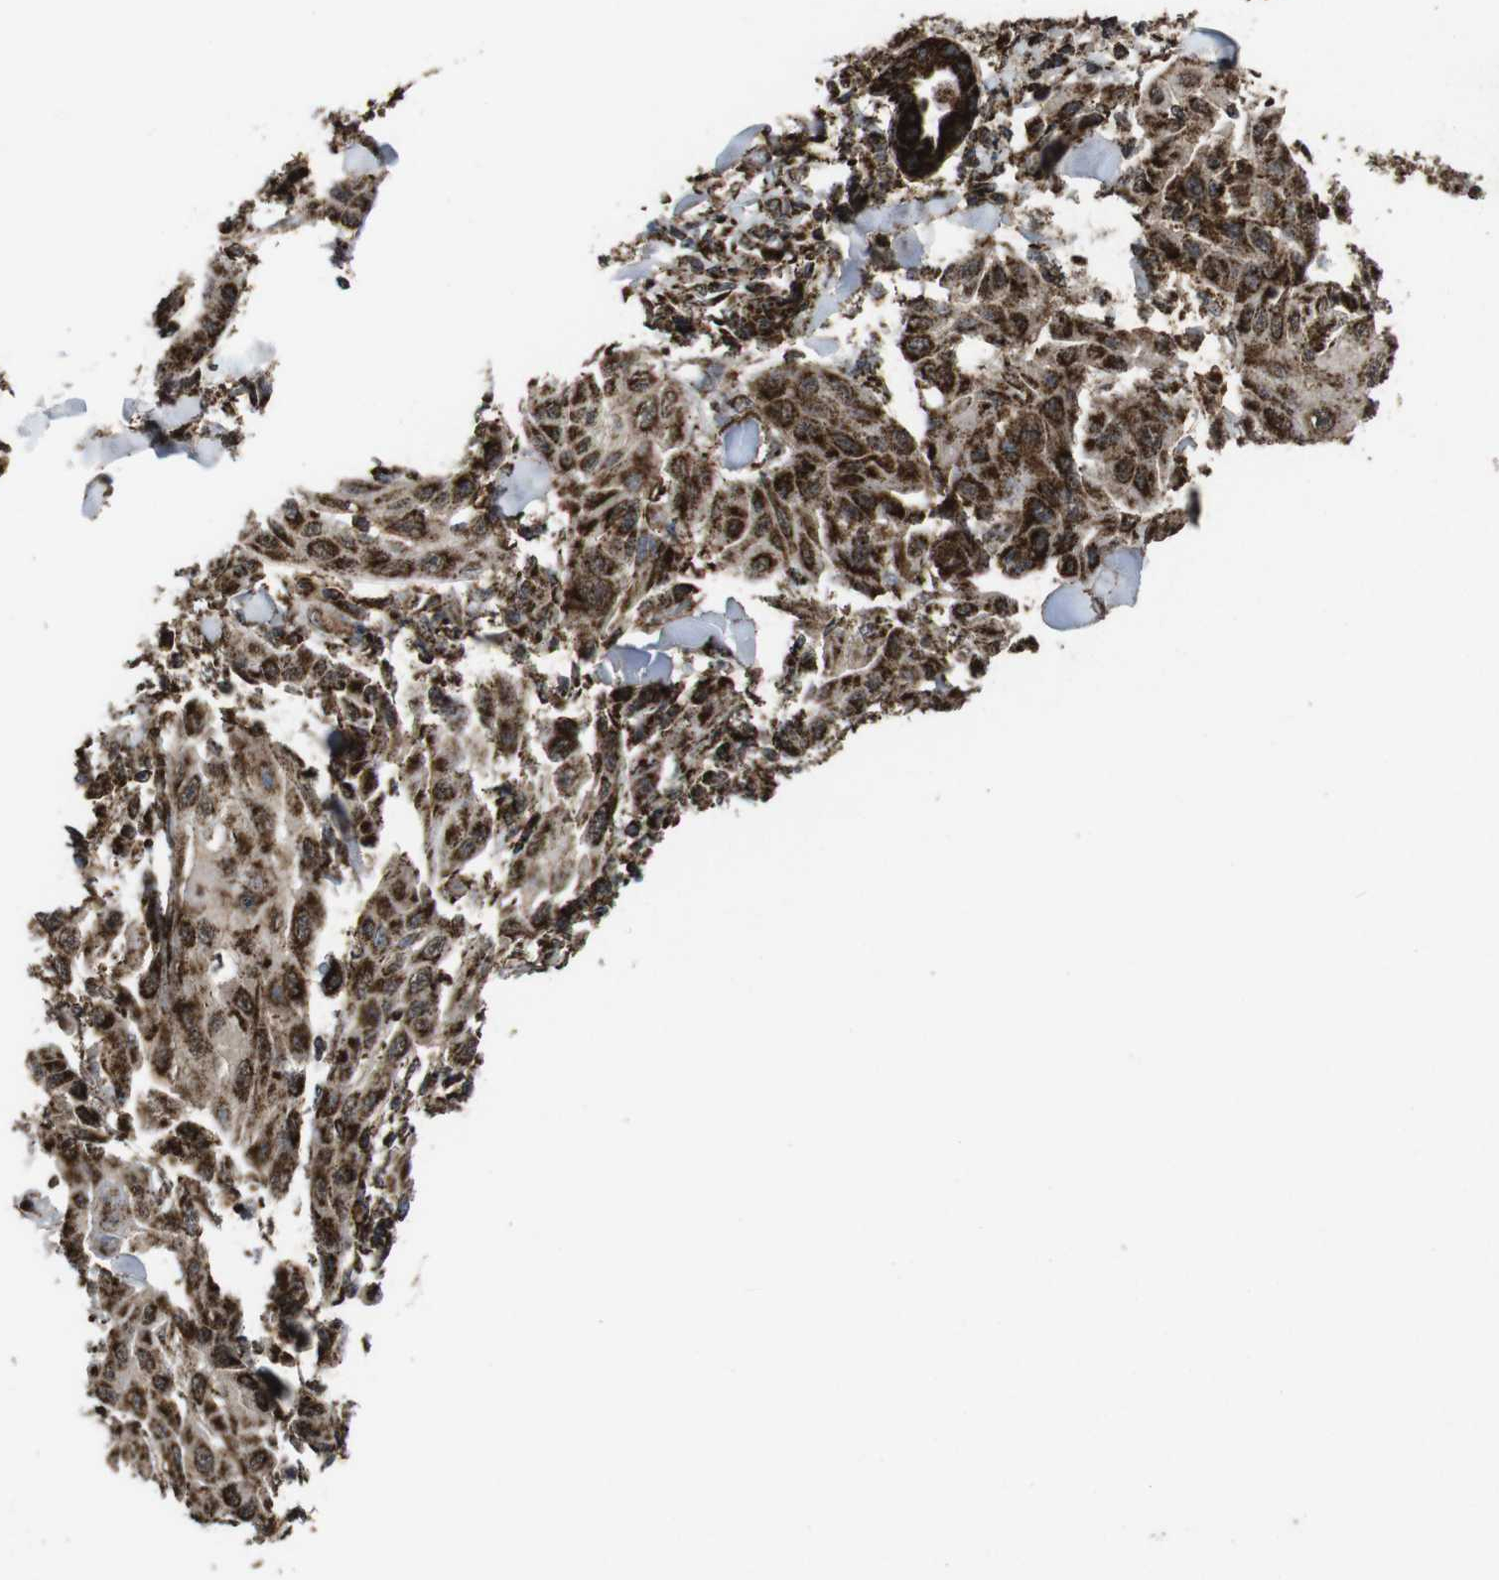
{"staining": {"intensity": "strong", "quantity": ">75%", "location": "cytoplasmic/membranous"}, "tissue": "skin cancer", "cell_type": "Tumor cells", "image_type": "cancer", "snomed": [{"axis": "morphology", "description": "Squamous cell carcinoma, NOS"}, {"axis": "topography", "description": "Skin"}], "caption": "Immunohistochemistry of squamous cell carcinoma (skin) displays high levels of strong cytoplasmic/membranous positivity in approximately >75% of tumor cells.", "gene": "ATP5F1A", "patient": {"sex": "male", "age": 24}}